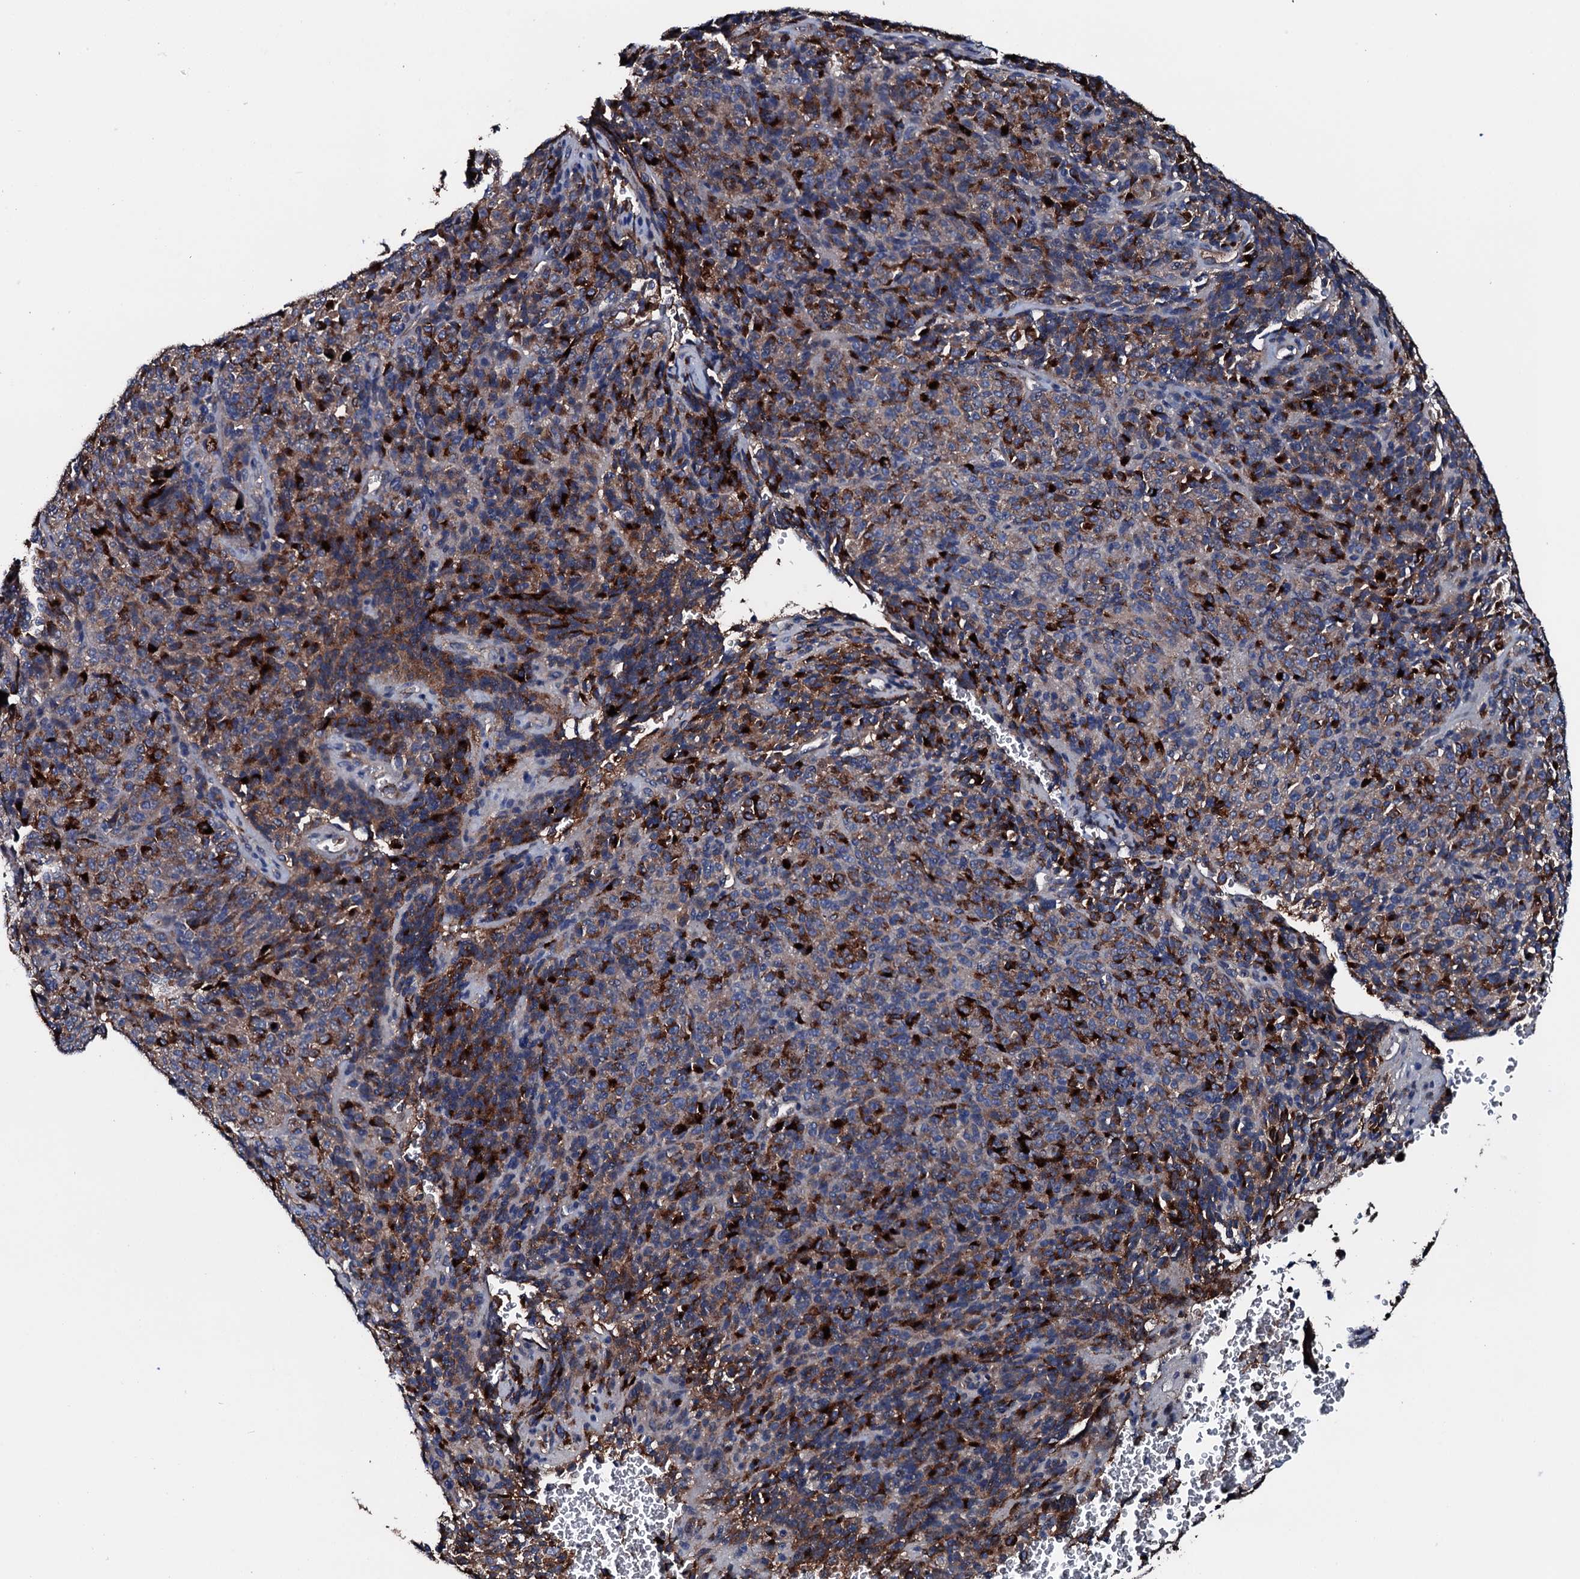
{"staining": {"intensity": "strong", "quantity": "25%-75%", "location": "cytoplasmic/membranous"}, "tissue": "melanoma", "cell_type": "Tumor cells", "image_type": "cancer", "snomed": [{"axis": "morphology", "description": "Malignant melanoma, Metastatic site"}, {"axis": "topography", "description": "Brain"}], "caption": "Tumor cells demonstrate strong cytoplasmic/membranous staining in approximately 25%-75% of cells in melanoma. (DAB = brown stain, brightfield microscopy at high magnification).", "gene": "NEK1", "patient": {"sex": "female", "age": 56}}